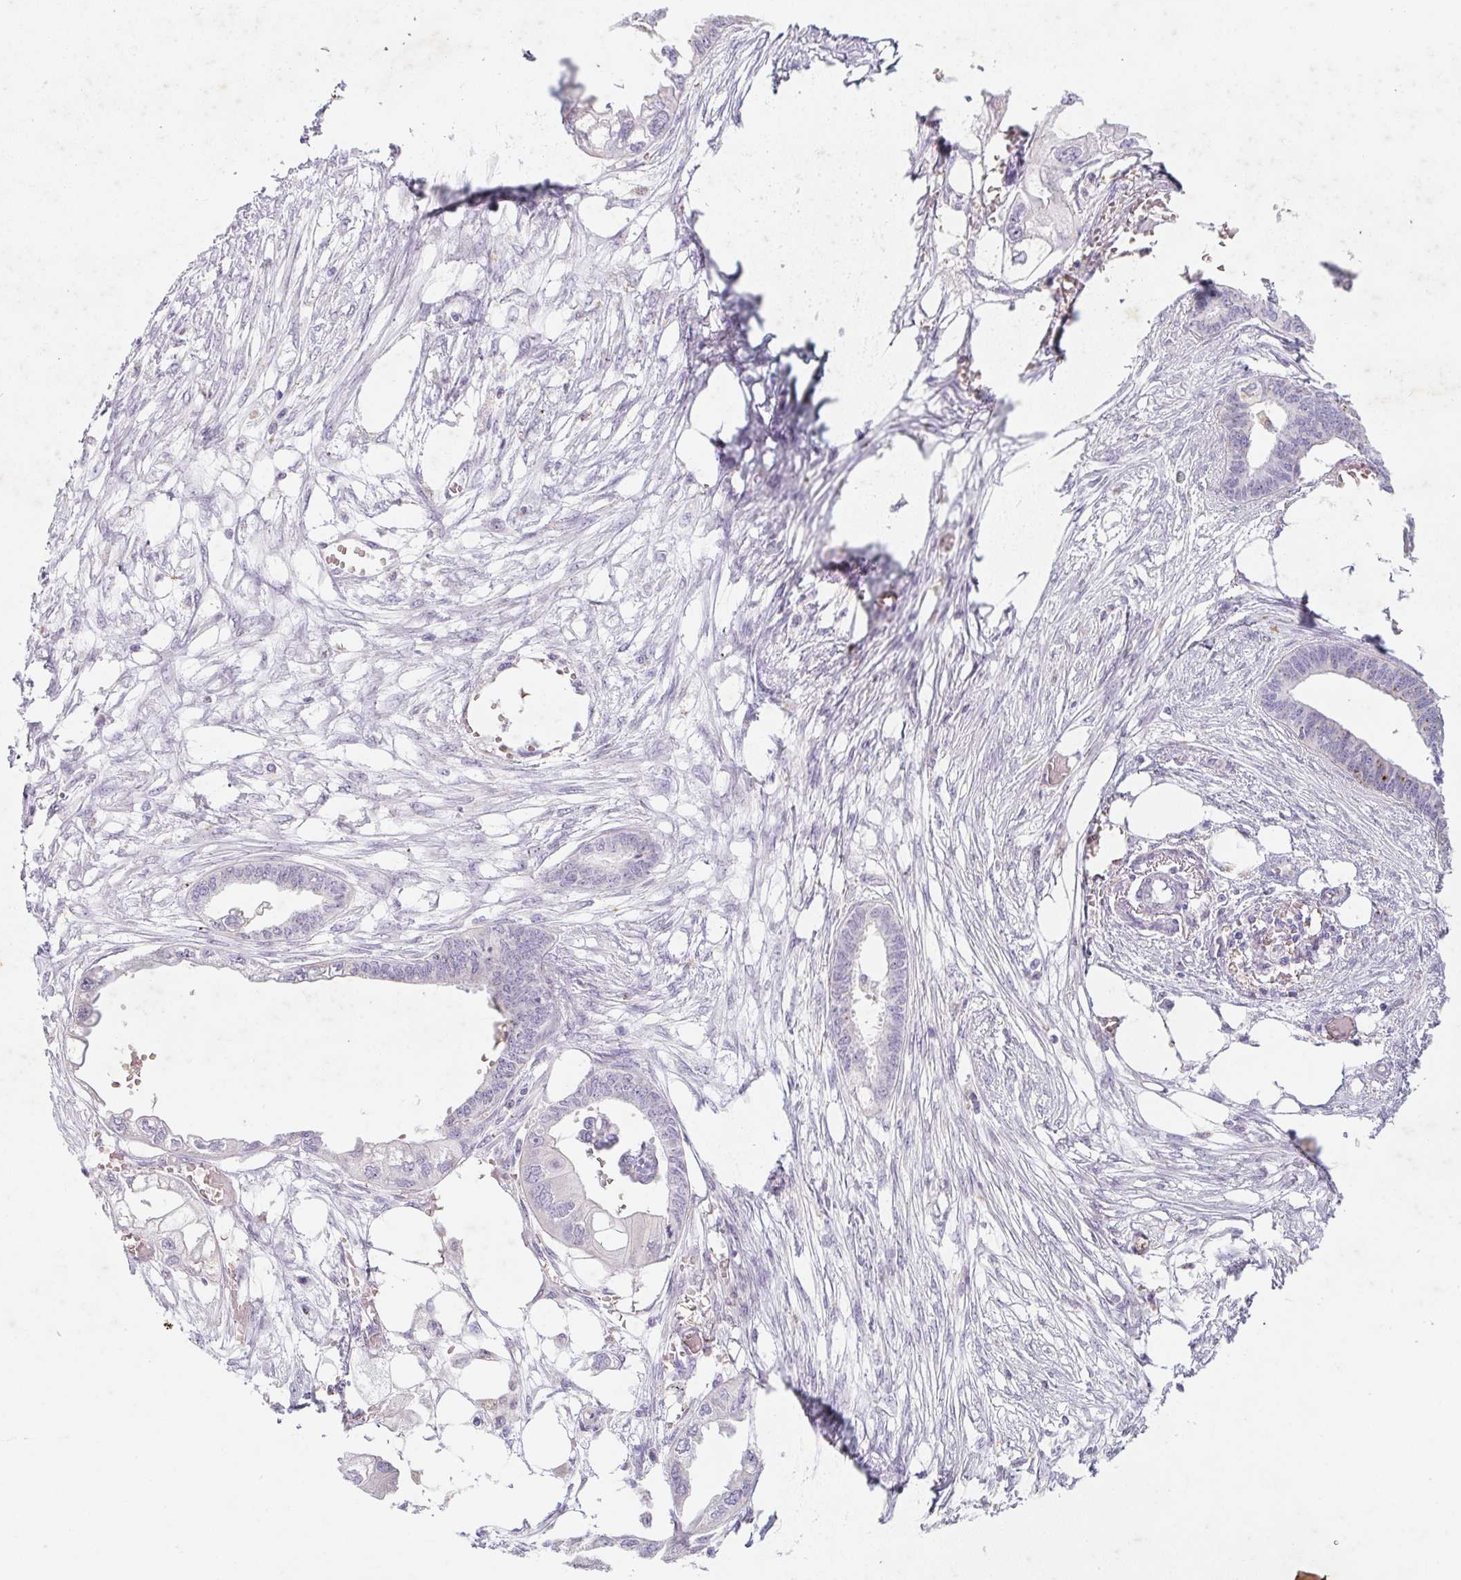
{"staining": {"intensity": "negative", "quantity": "none", "location": "none"}, "tissue": "endometrial cancer", "cell_type": "Tumor cells", "image_type": "cancer", "snomed": [{"axis": "morphology", "description": "Adenocarcinoma, NOS"}, {"axis": "morphology", "description": "Adenocarcinoma, metastatic, NOS"}, {"axis": "topography", "description": "Adipose tissue"}, {"axis": "topography", "description": "Endometrium"}], "caption": "A photomicrograph of human endometrial cancer (metastatic adenocarcinoma) is negative for staining in tumor cells.", "gene": "DCD", "patient": {"sex": "female", "age": 67}}